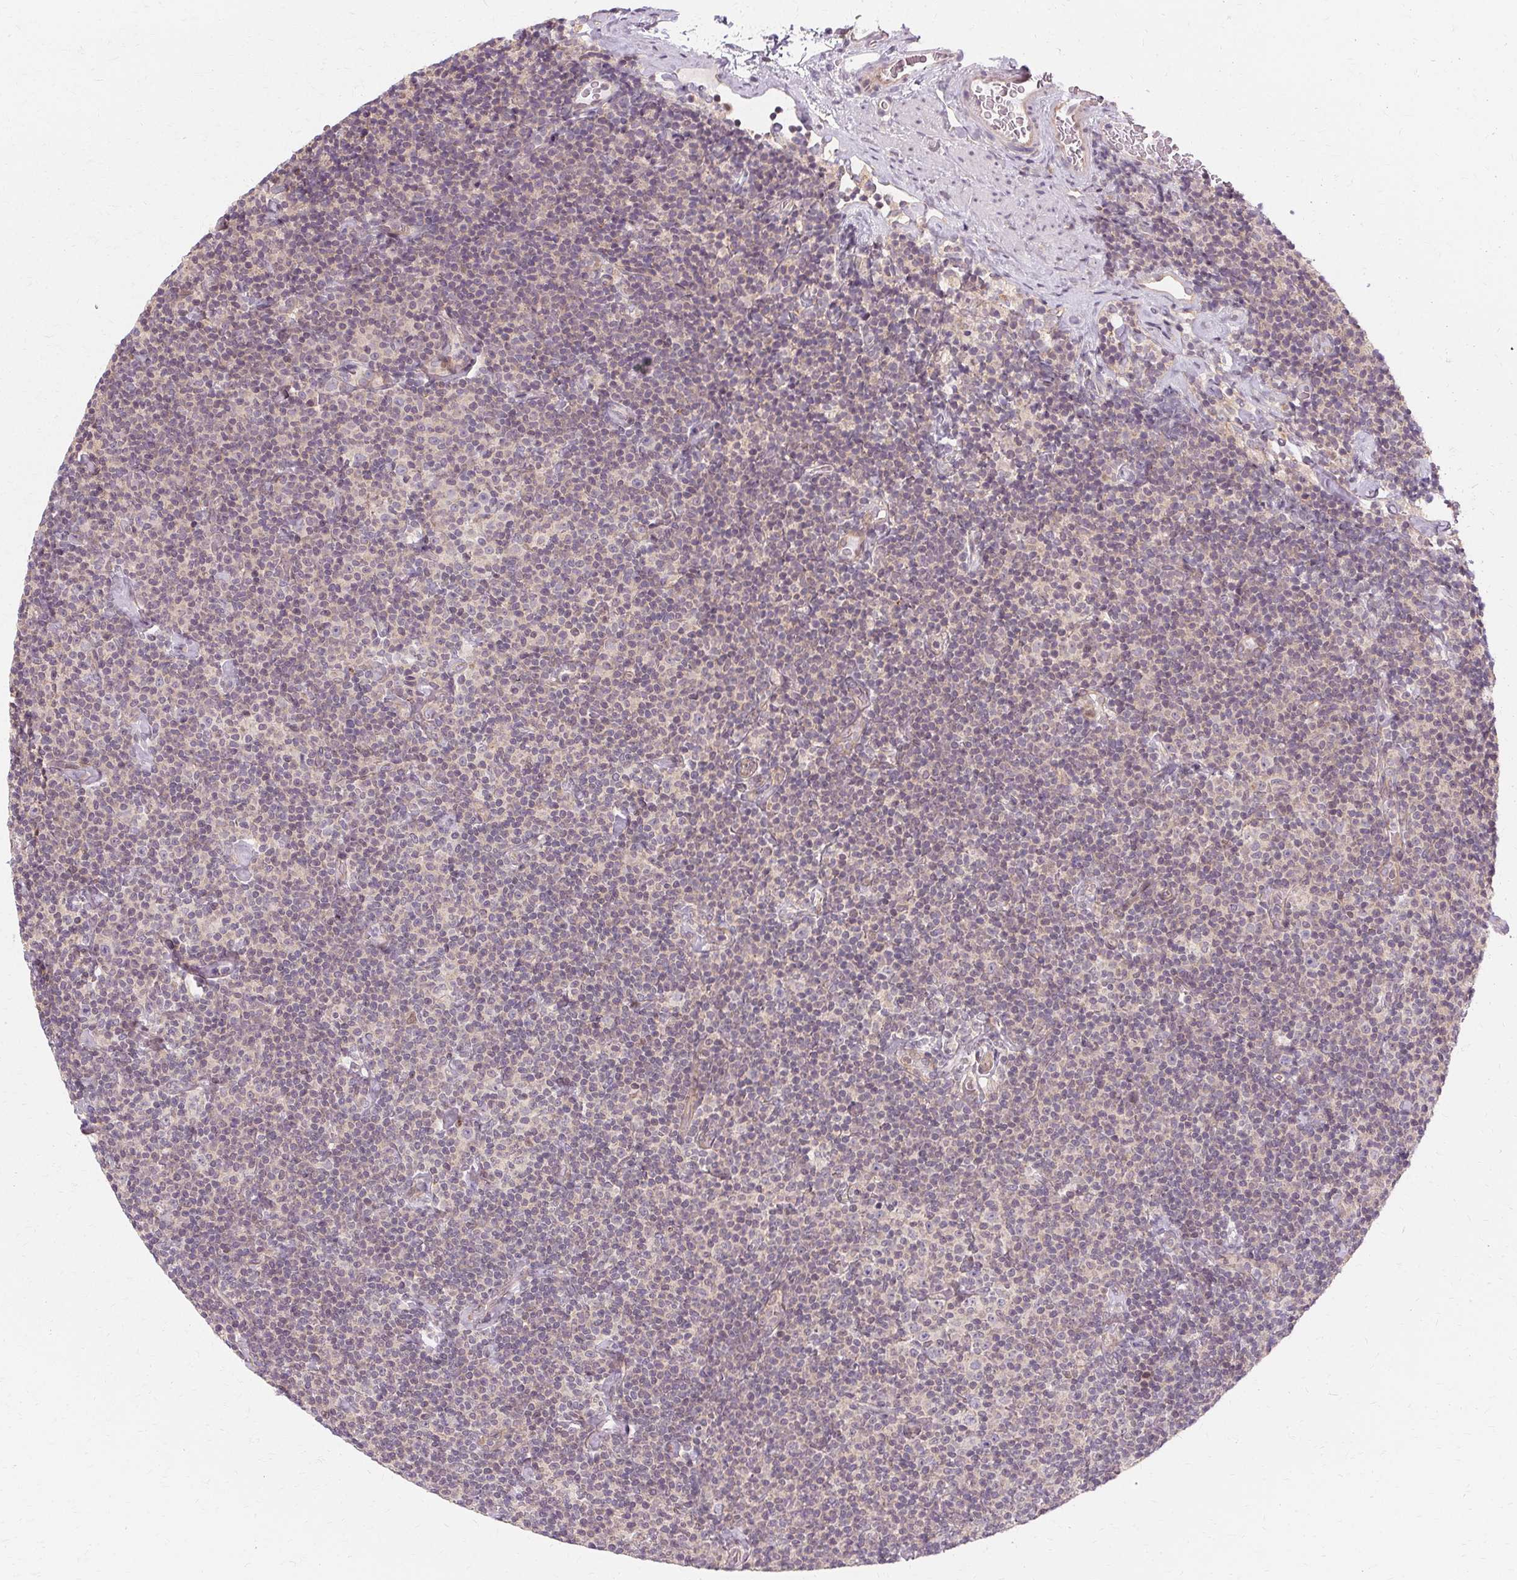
{"staining": {"intensity": "negative", "quantity": "none", "location": "none"}, "tissue": "lymphoma", "cell_type": "Tumor cells", "image_type": "cancer", "snomed": [{"axis": "morphology", "description": "Malignant lymphoma, non-Hodgkin's type, Low grade"}, {"axis": "topography", "description": "Lymph node"}], "caption": "Tumor cells are negative for brown protein staining in malignant lymphoma, non-Hodgkin's type (low-grade).", "gene": "USP8", "patient": {"sex": "male", "age": 81}}